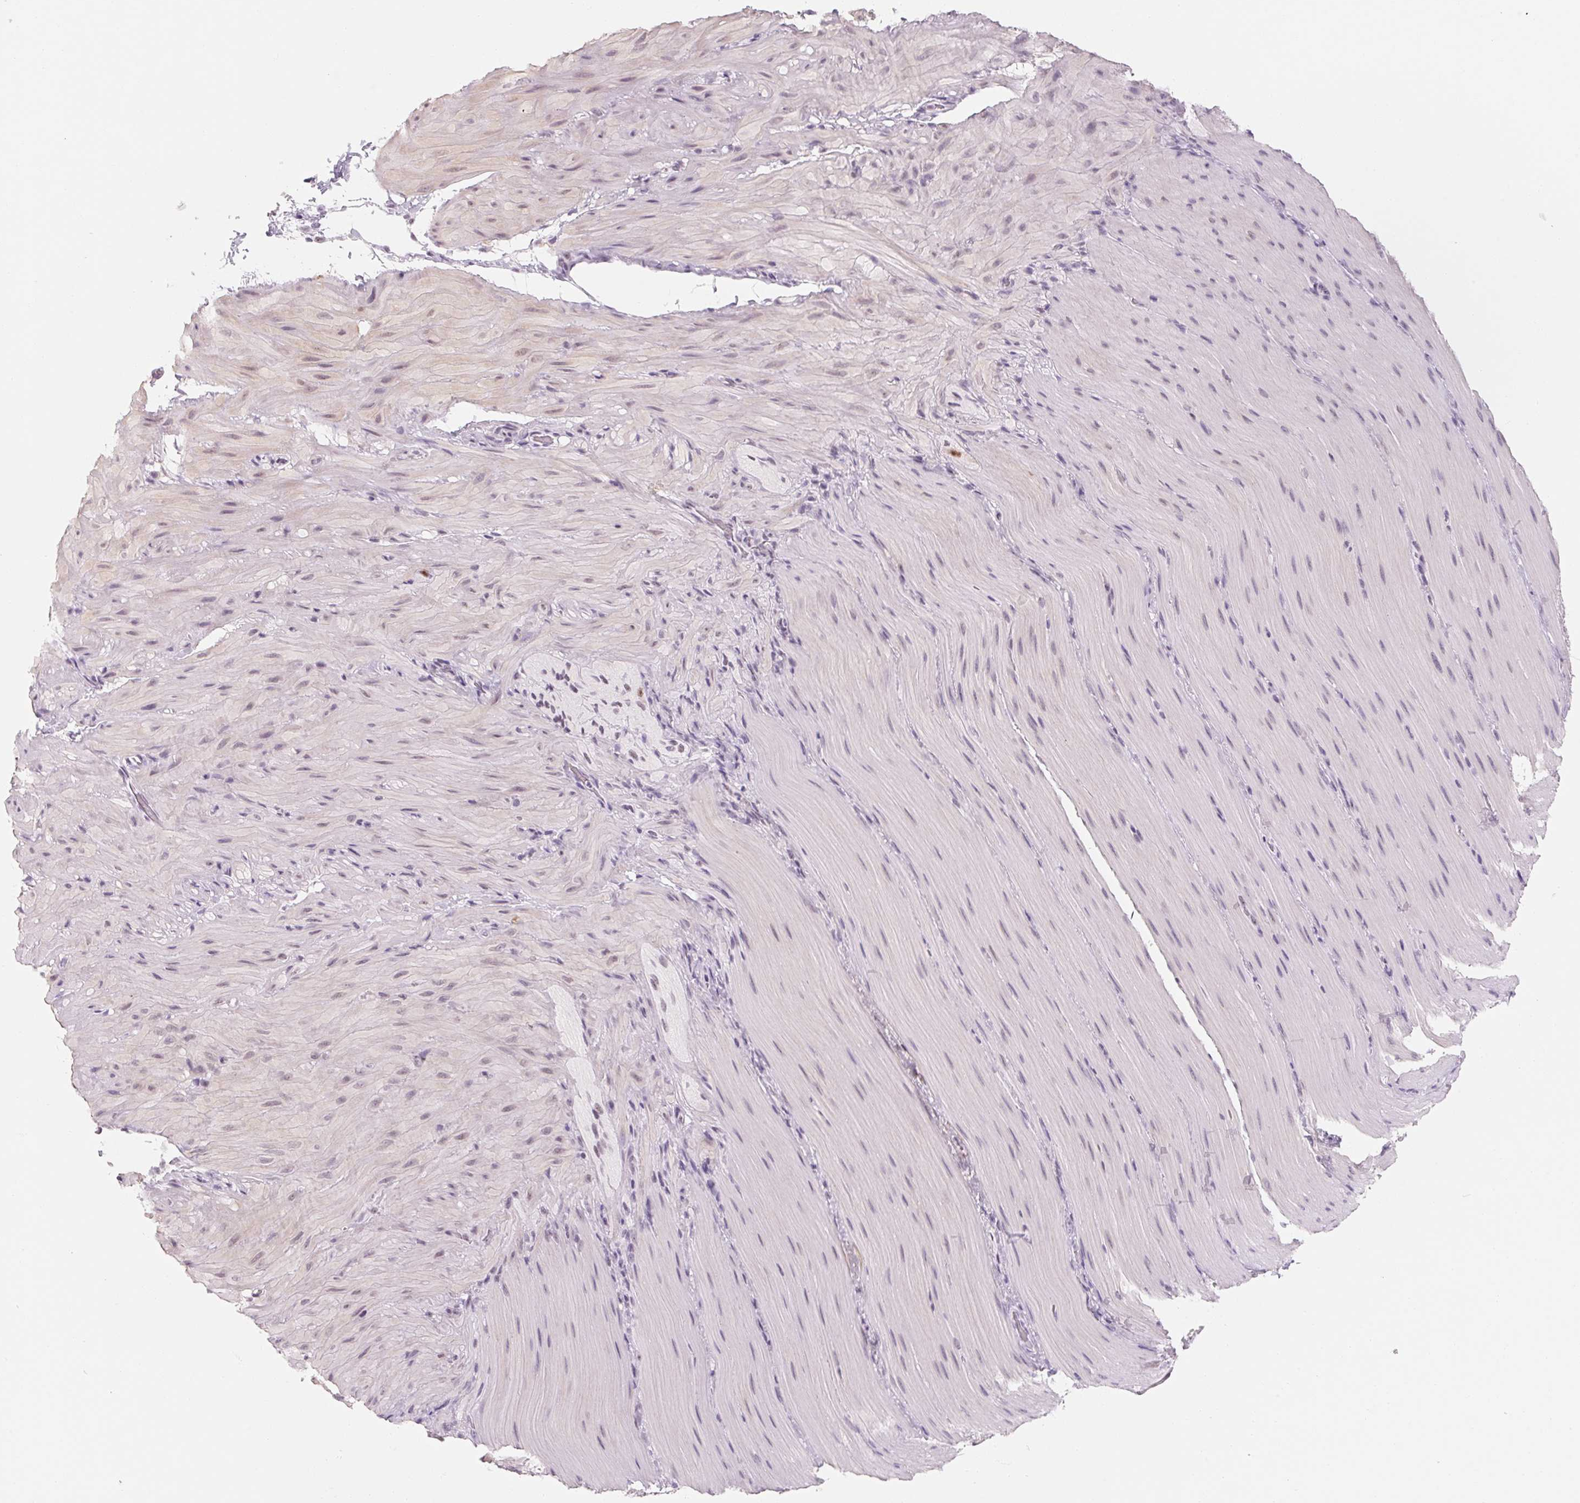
{"staining": {"intensity": "negative", "quantity": "none", "location": "none"}, "tissue": "smooth muscle", "cell_type": "Smooth muscle cells", "image_type": "normal", "snomed": [{"axis": "morphology", "description": "Normal tissue, NOS"}, {"axis": "topography", "description": "Smooth muscle"}, {"axis": "topography", "description": "Colon"}], "caption": "Immunohistochemical staining of unremarkable human smooth muscle demonstrates no significant staining in smooth muscle cells. Nuclei are stained in blue.", "gene": "ZIC4", "patient": {"sex": "male", "age": 73}}